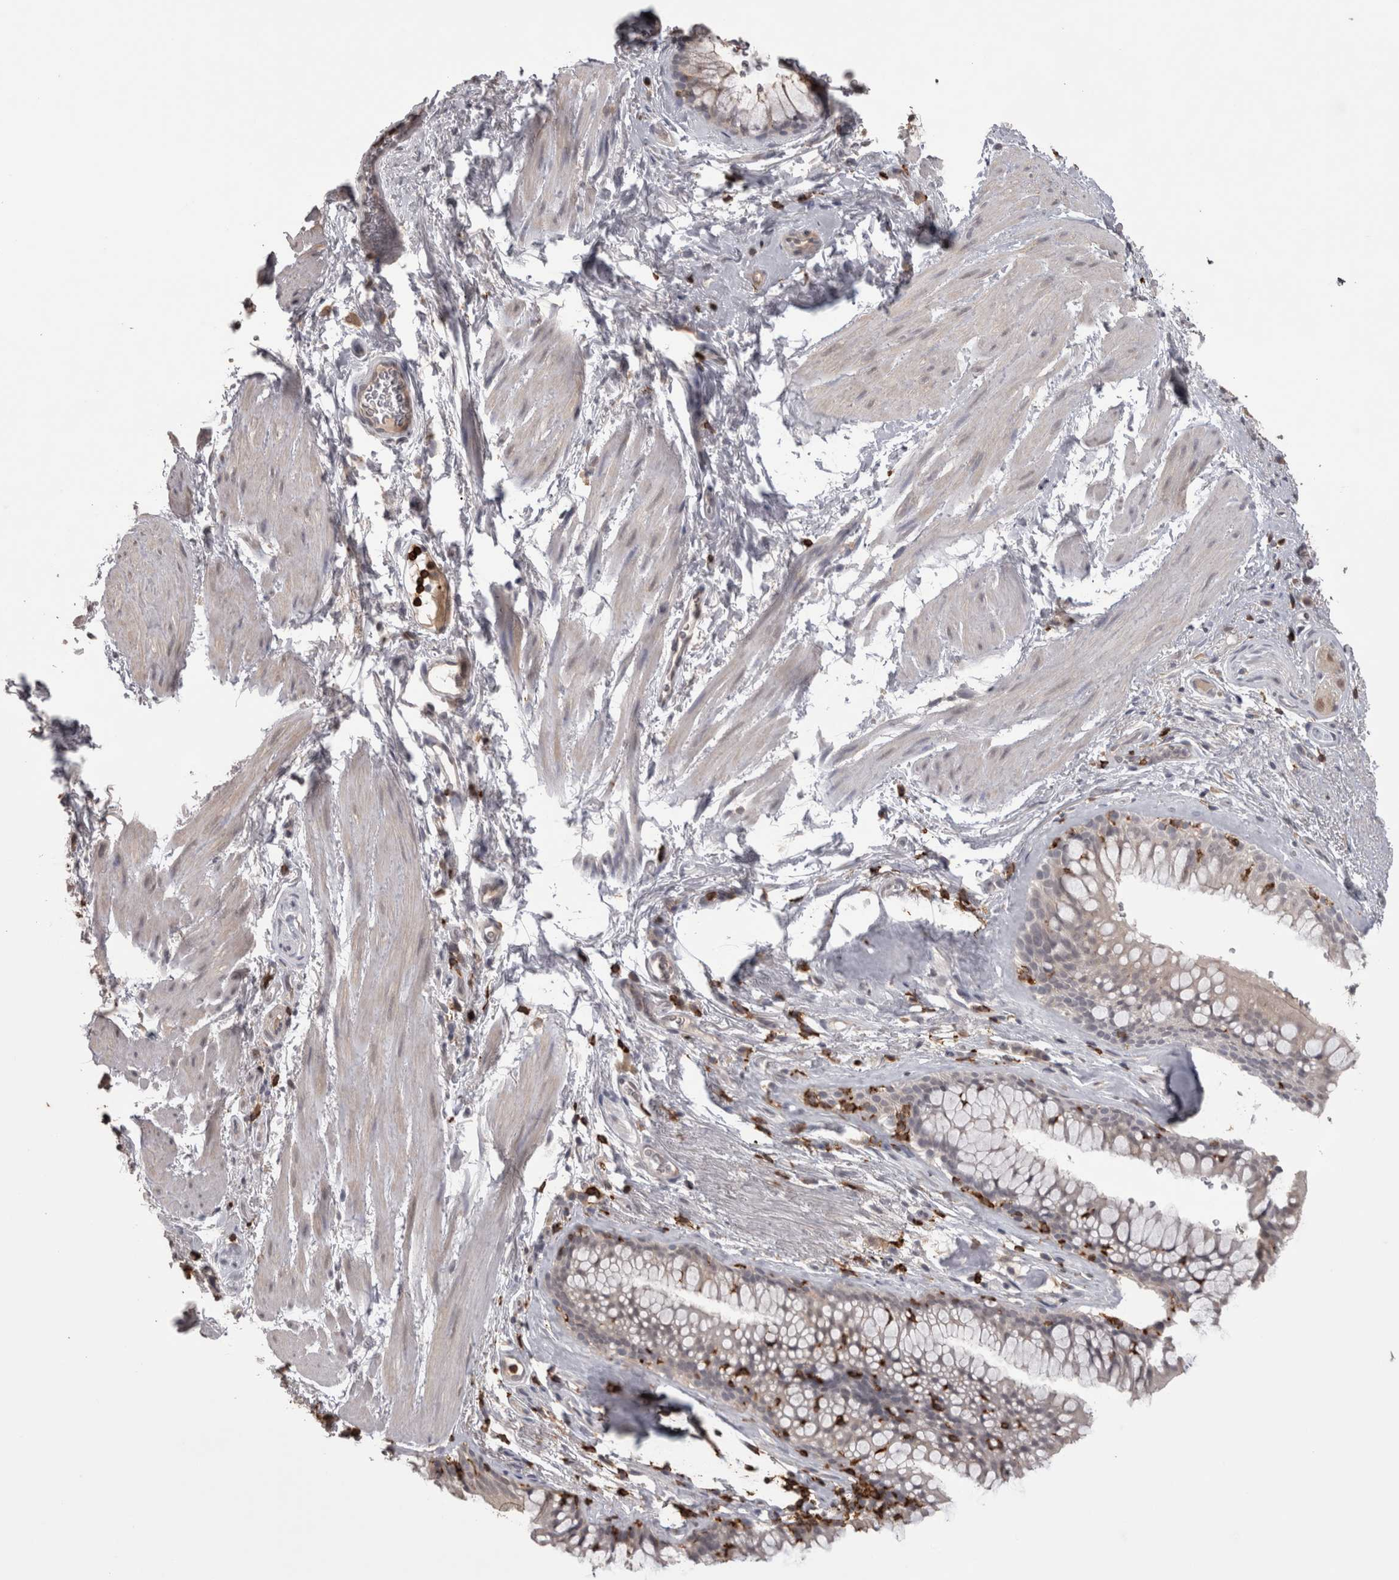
{"staining": {"intensity": "weak", "quantity": "<25%", "location": "cytoplasmic/membranous"}, "tissue": "bronchus", "cell_type": "Respiratory epithelial cells", "image_type": "normal", "snomed": [{"axis": "morphology", "description": "Normal tissue, NOS"}, {"axis": "topography", "description": "Cartilage tissue"}, {"axis": "topography", "description": "Bronchus"}], "caption": "This is an IHC micrograph of normal bronchus. There is no expression in respiratory epithelial cells.", "gene": "SKAP1", "patient": {"sex": "female", "age": 53}}